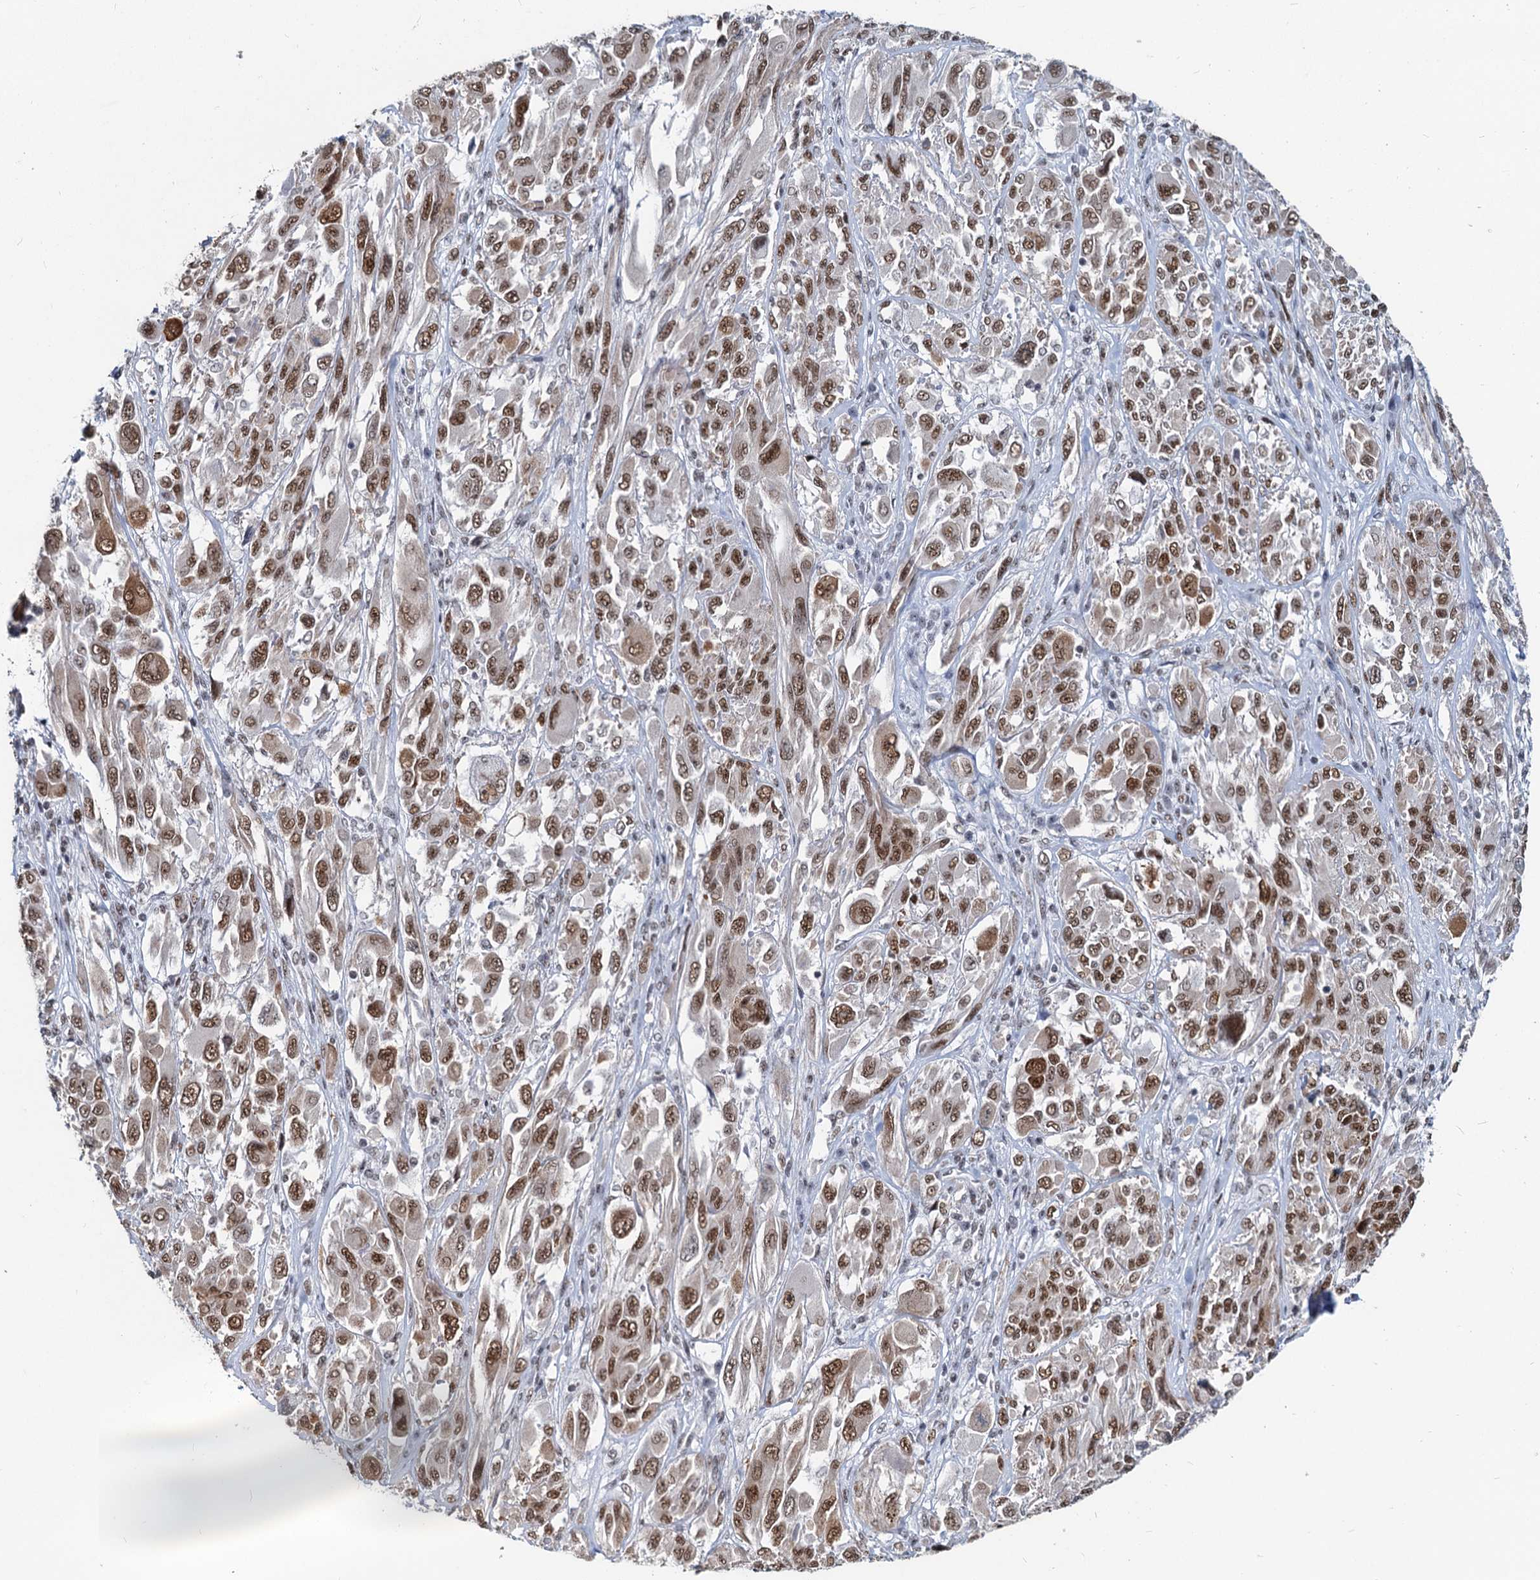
{"staining": {"intensity": "moderate", "quantity": ">75%", "location": "nuclear"}, "tissue": "melanoma", "cell_type": "Tumor cells", "image_type": "cancer", "snomed": [{"axis": "morphology", "description": "Malignant melanoma, NOS"}, {"axis": "topography", "description": "Skin"}], "caption": "Immunohistochemistry micrograph of neoplastic tissue: malignant melanoma stained using immunohistochemistry (IHC) exhibits medium levels of moderate protein expression localized specifically in the nuclear of tumor cells, appearing as a nuclear brown color.", "gene": "METTL14", "patient": {"sex": "female", "age": 91}}